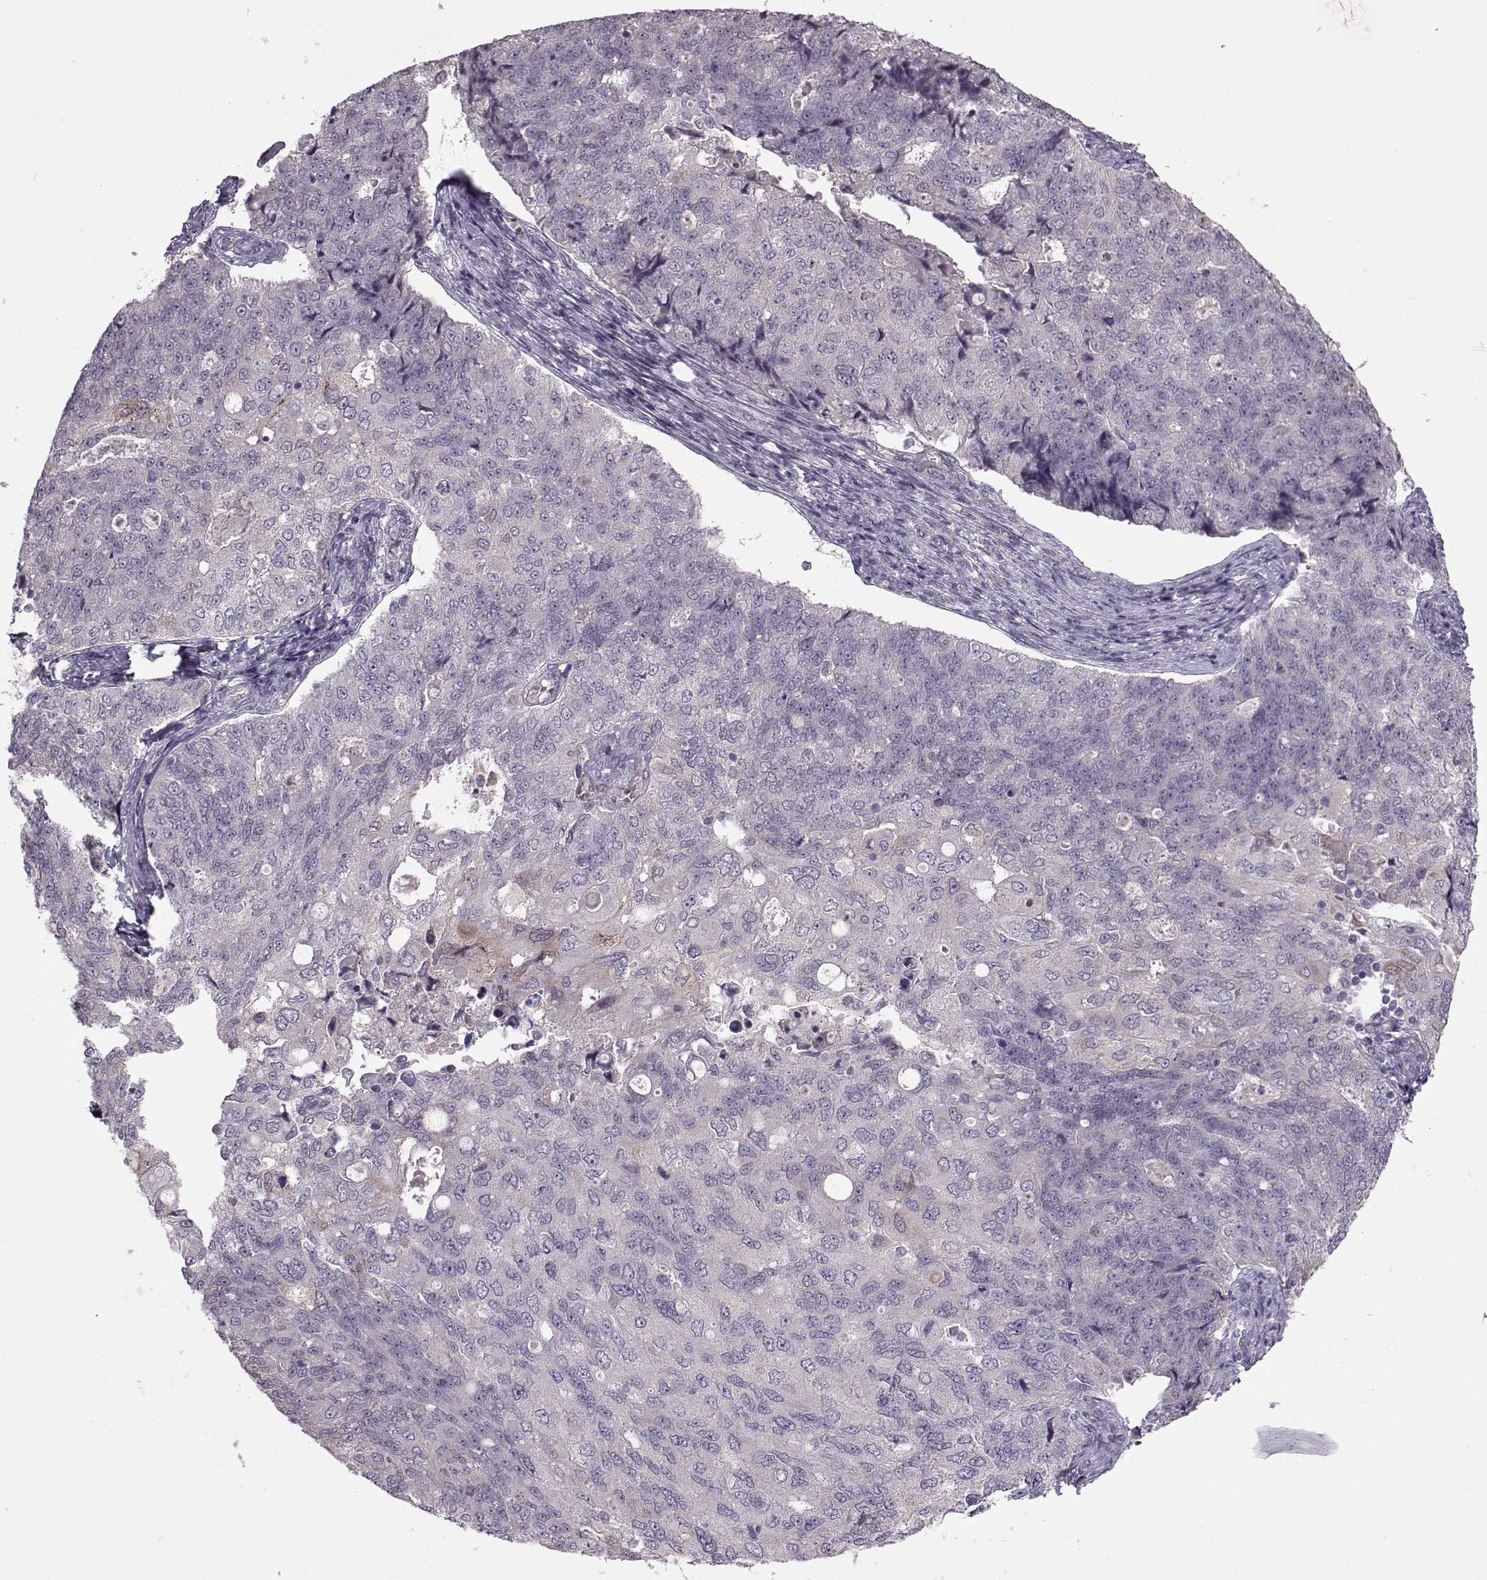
{"staining": {"intensity": "negative", "quantity": "none", "location": "none"}, "tissue": "endometrial cancer", "cell_type": "Tumor cells", "image_type": "cancer", "snomed": [{"axis": "morphology", "description": "Adenocarcinoma, NOS"}, {"axis": "topography", "description": "Endometrium"}], "caption": "A high-resolution micrograph shows immunohistochemistry (IHC) staining of endometrial adenocarcinoma, which exhibits no significant positivity in tumor cells. (Stains: DAB (3,3'-diaminobenzidine) immunohistochemistry (IHC) with hematoxylin counter stain, Microscopy: brightfield microscopy at high magnification).", "gene": "ACOT11", "patient": {"sex": "female", "age": 43}}